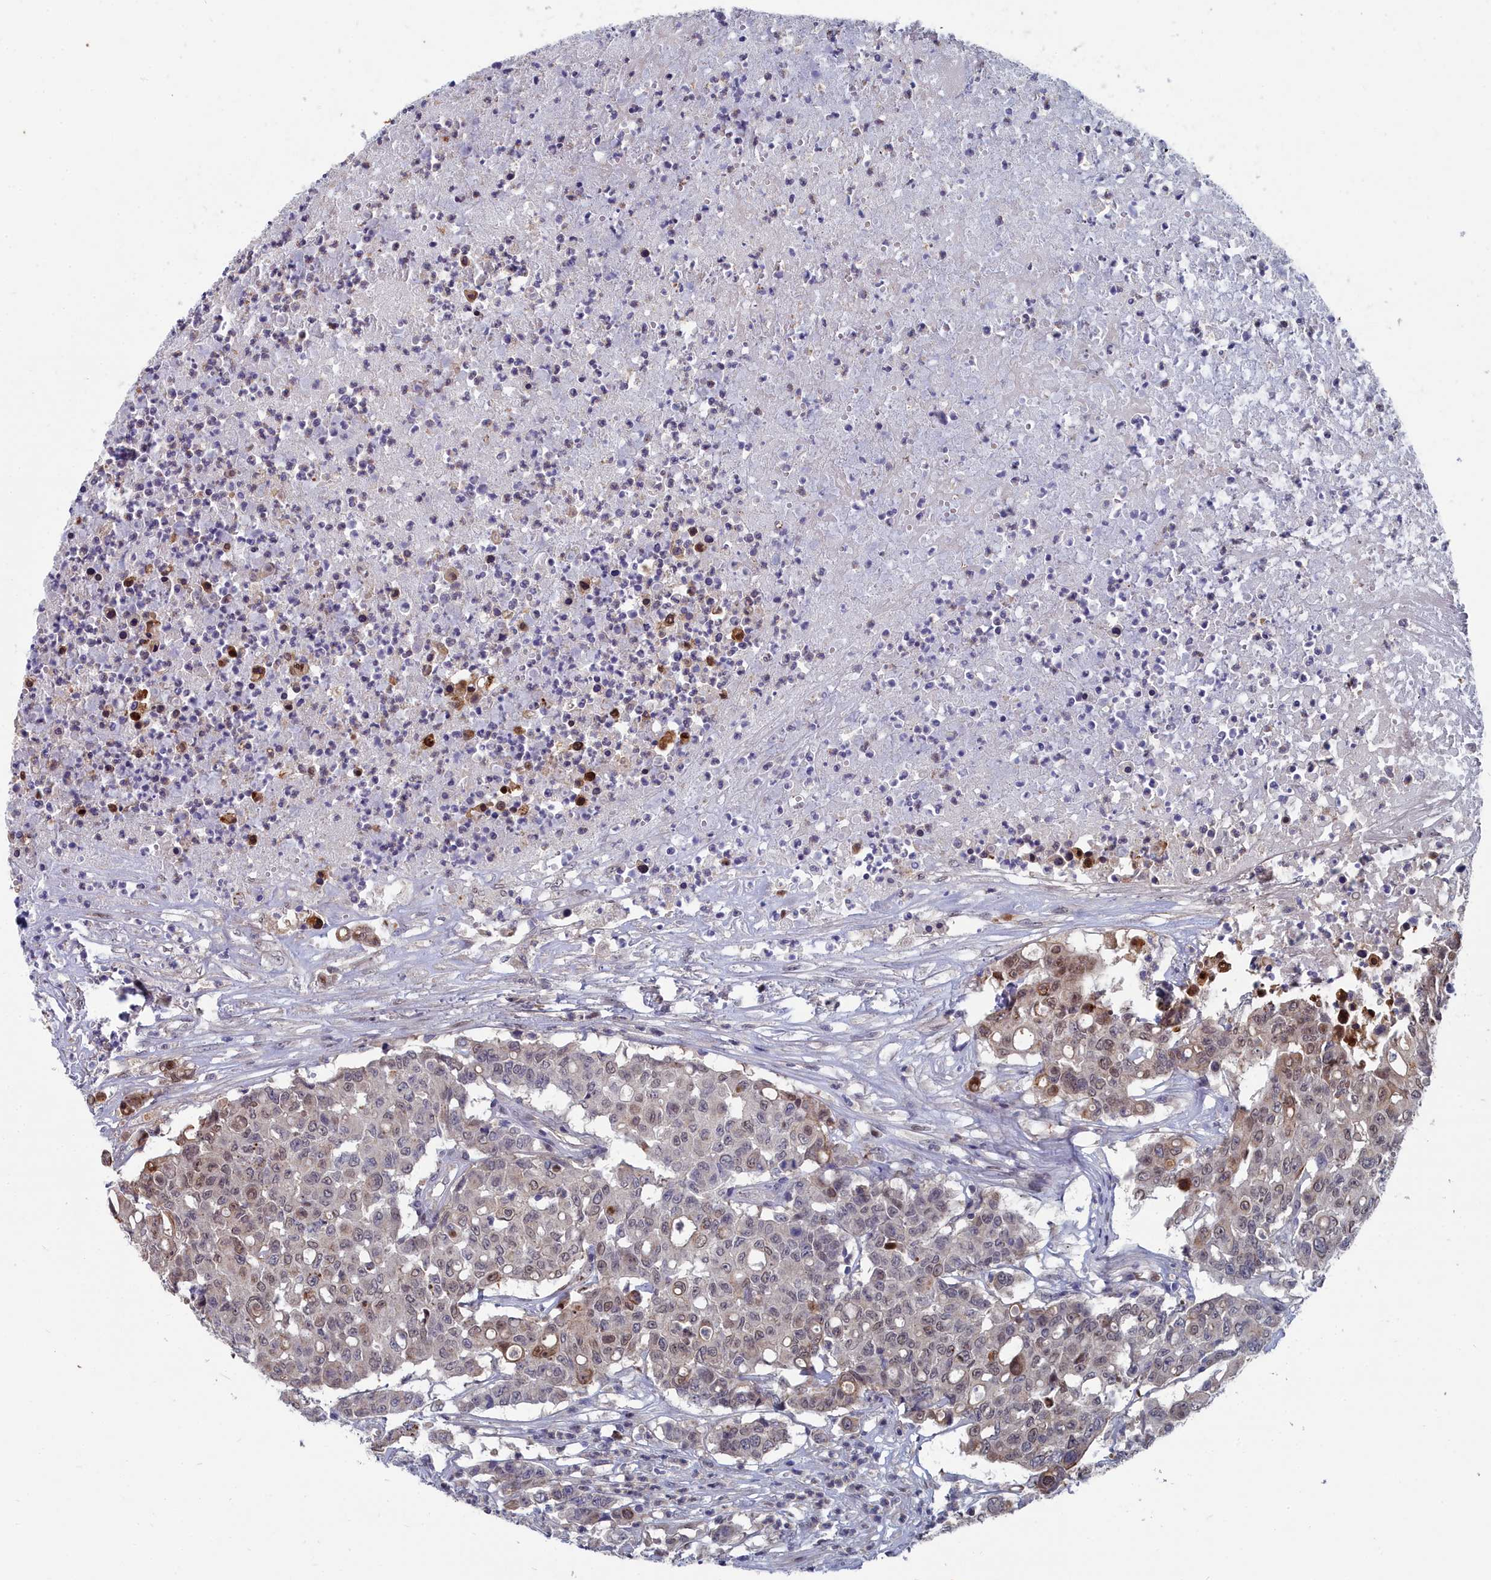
{"staining": {"intensity": "moderate", "quantity": "<25%", "location": "nuclear"}, "tissue": "colorectal cancer", "cell_type": "Tumor cells", "image_type": "cancer", "snomed": [{"axis": "morphology", "description": "Adenocarcinoma, NOS"}, {"axis": "topography", "description": "Colon"}], "caption": "A brown stain labels moderate nuclear positivity of a protein in adenocarcinoma (colorectal) tumor cells.", "gene": "RPS27A", "patient": {"sex": "male", "age": 51}}